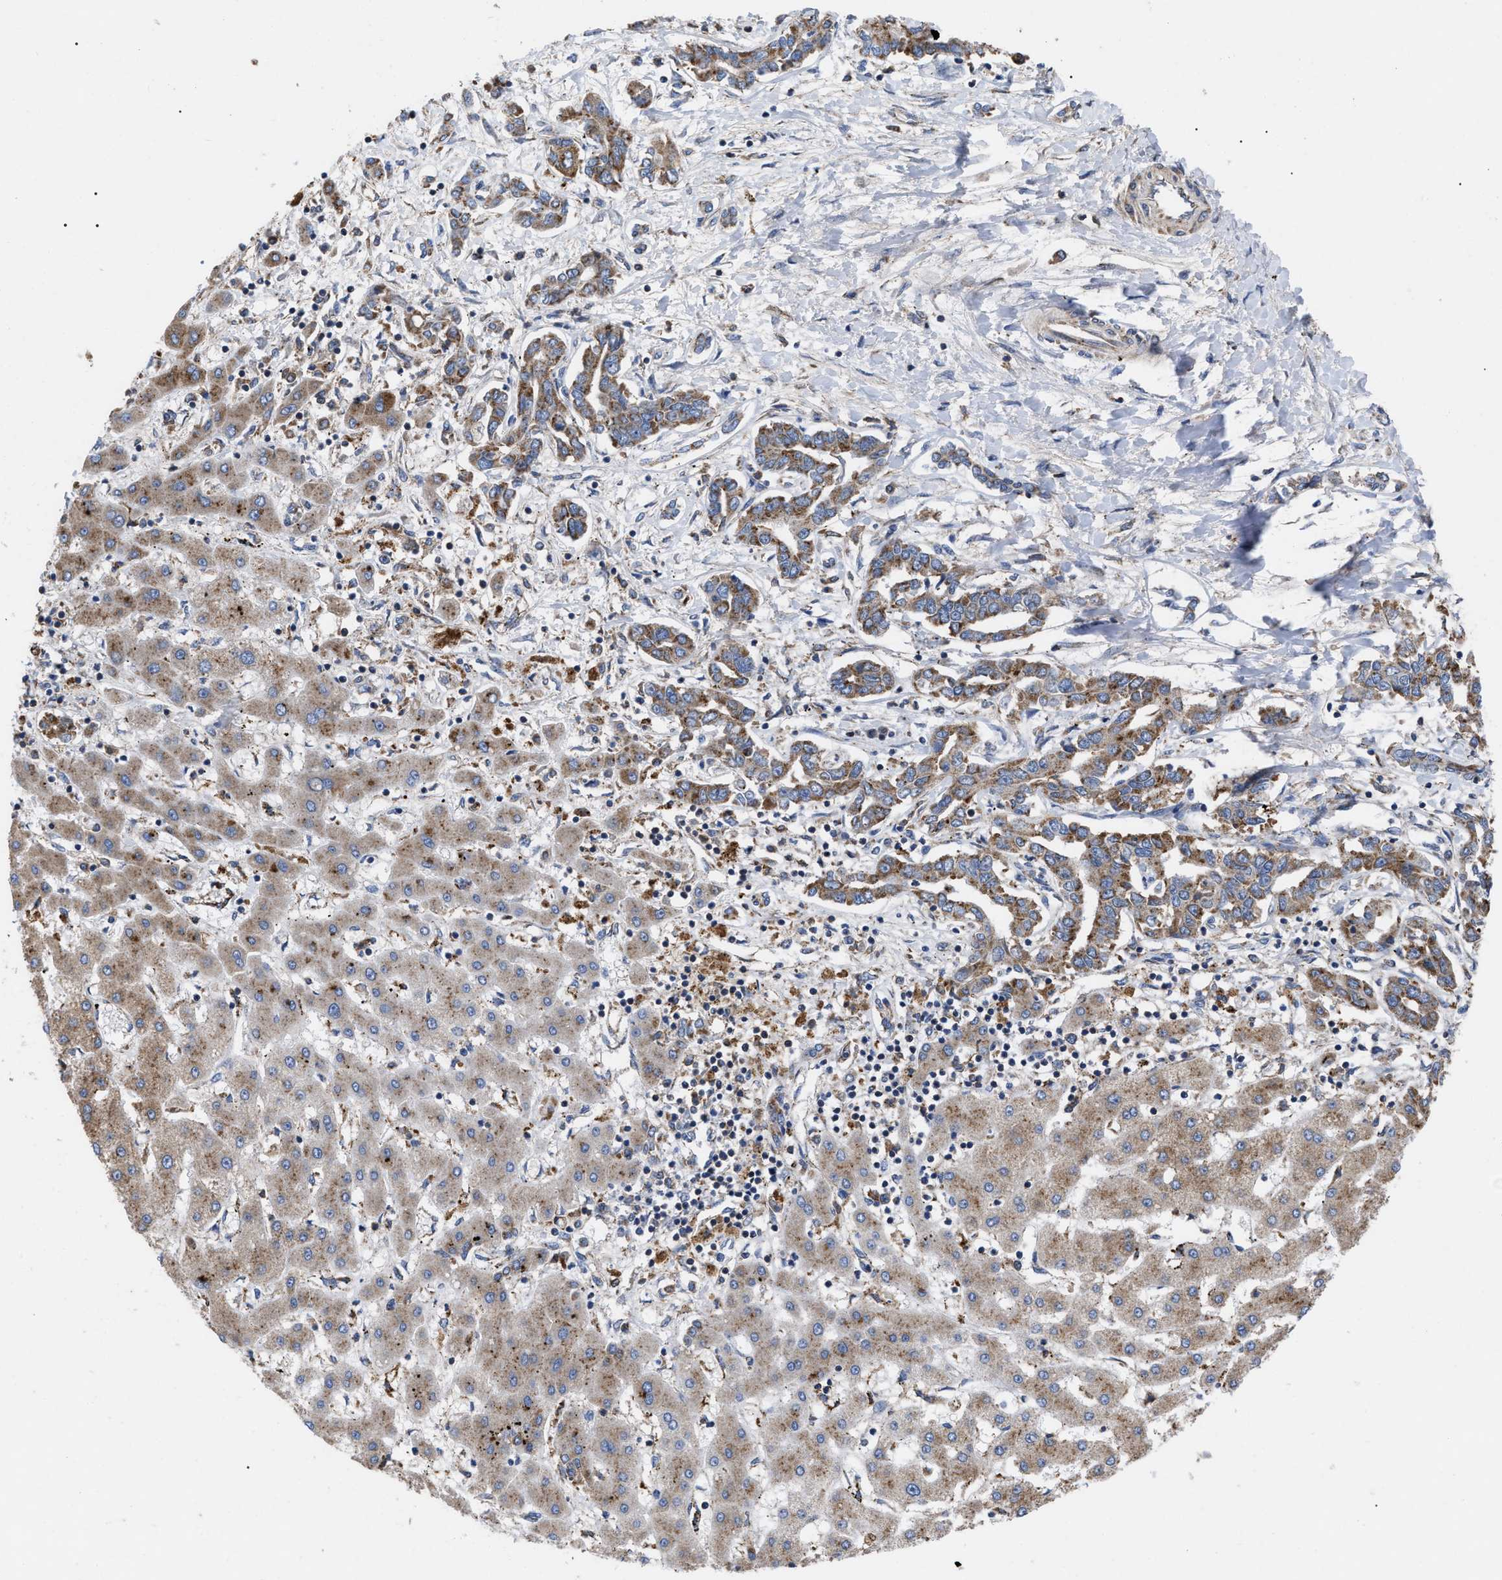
{"staining": {"intensity": "moderate", "quantity": ">75%", "location": "cytoplasmic/membranous"}, "tissue": "liver cancer", "cell_type": "Tumor cells", "image_type": "cancer", "snomed": [{"axis": "morphology", "description": "Cholangiocarcinoma"}, {"axis": "topography", "description": "Liver"}], "caption": "Brown immunohistochemical staining in cholangiocarcinoma (liver) exhibits moderate cytoplasmic/membranous expression in about >75% of tumor cells. The staining is performed using DAB brown chromogen to label protein expression. The nuclei are counter-stained blue using hematoxylin.", "gene": "FAM171A2", "patient": {"sex": "male", "age": 59}}